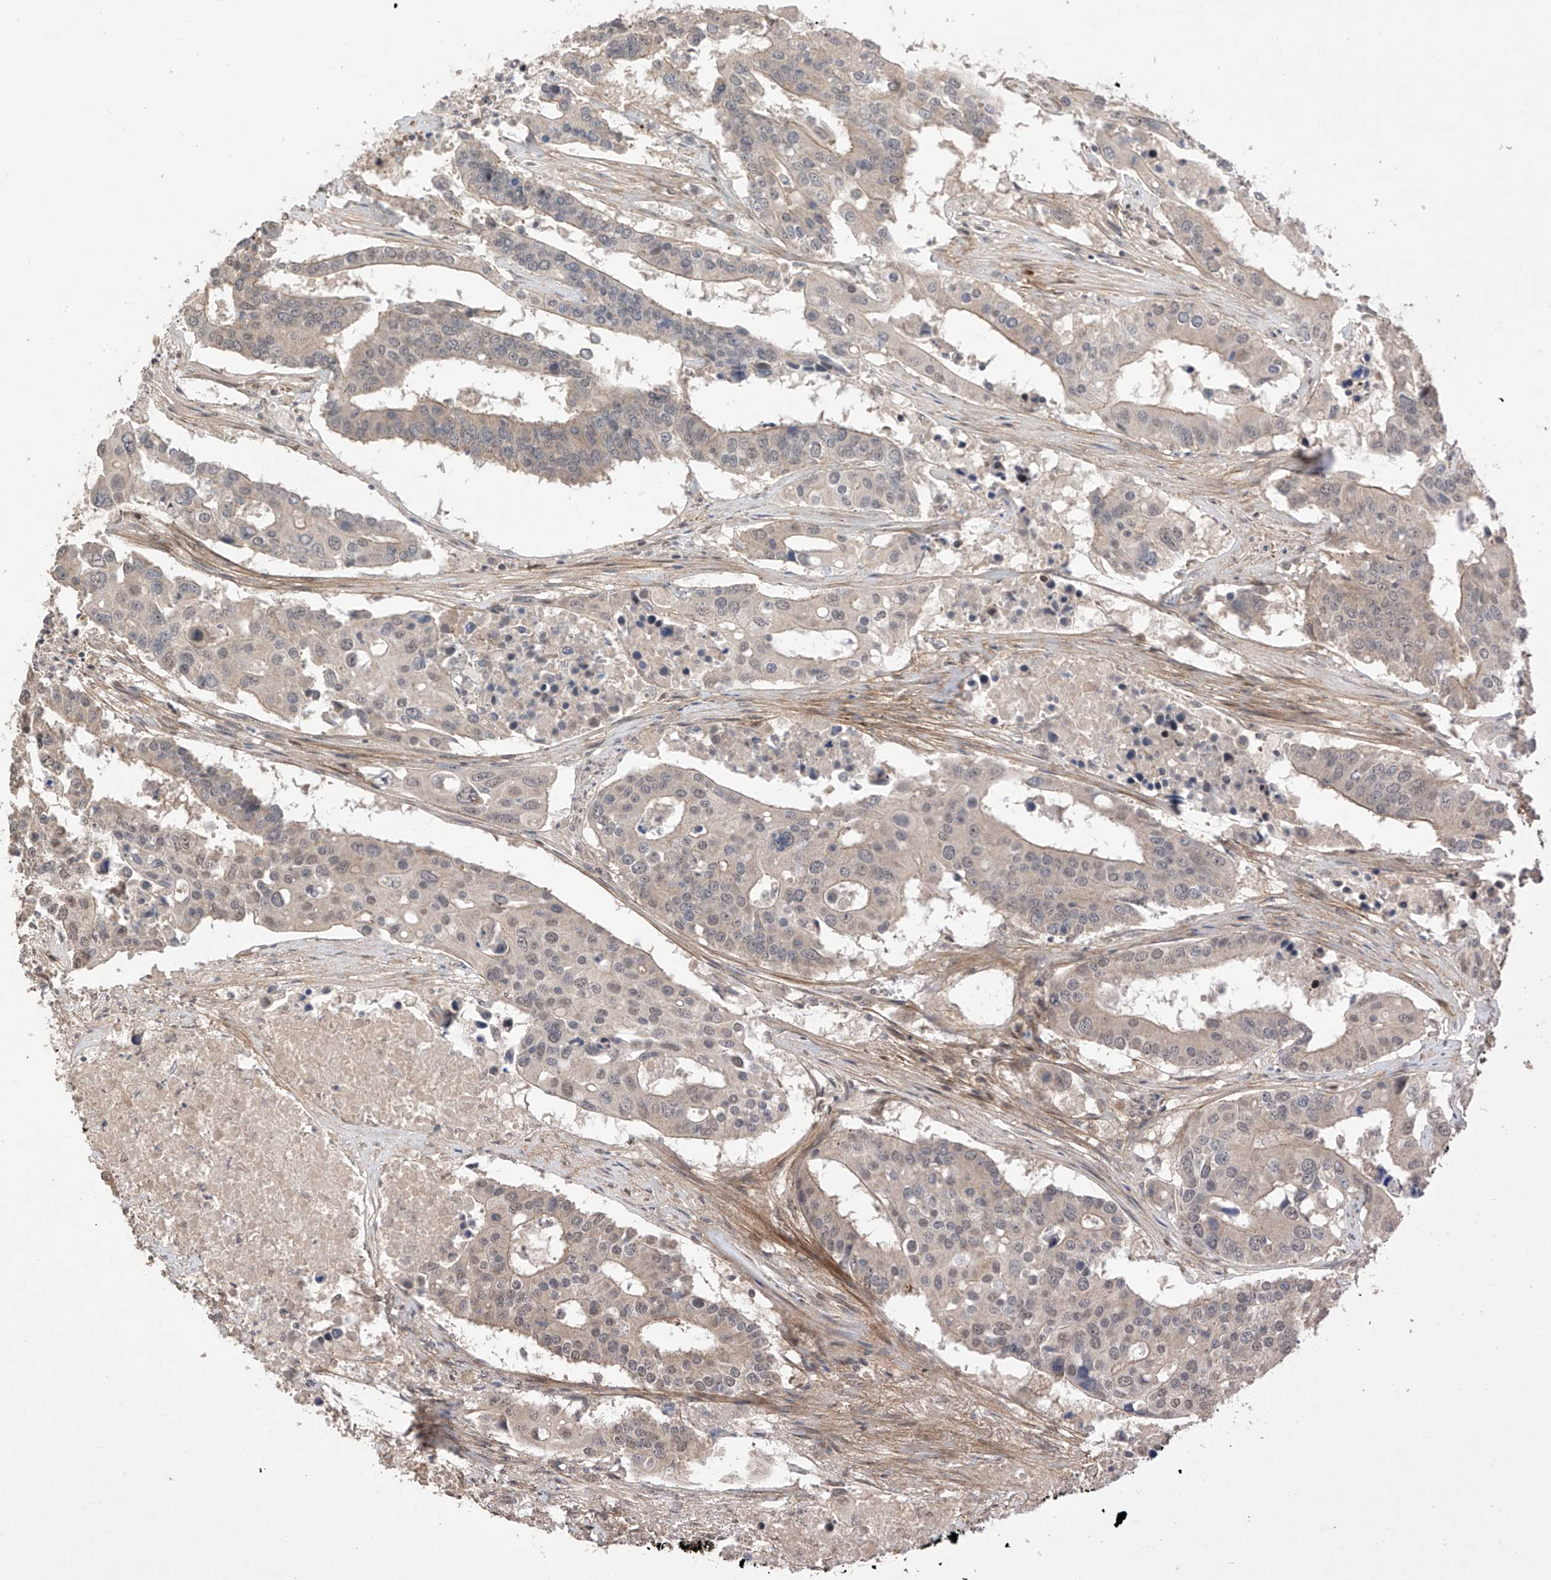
{"staining": {"intensity": "weak", "quantity": "25%-75%", "location": "cytoplasmic/membranous"}, "tissue": "colorectal cancer", "cell_type": "Tumor cells", "image_type": "cancer", "snomed": [{"axis": "morphology", "description": "Adenocarcinoma, NOS"}, {"axis": "topography", "description": "Colon"}], "caption": "Protein staining of colorectal cancer tissue exhibits weak cytoplasmic/membranous positivity in approximately 25%-75% of tumor cells. (DAB (3,3'-diaminobenzidine) IHC with brightfield microscopy, high magnification).", "gene": "LATS1", "patient": {"sex": "male", "age": 77}}